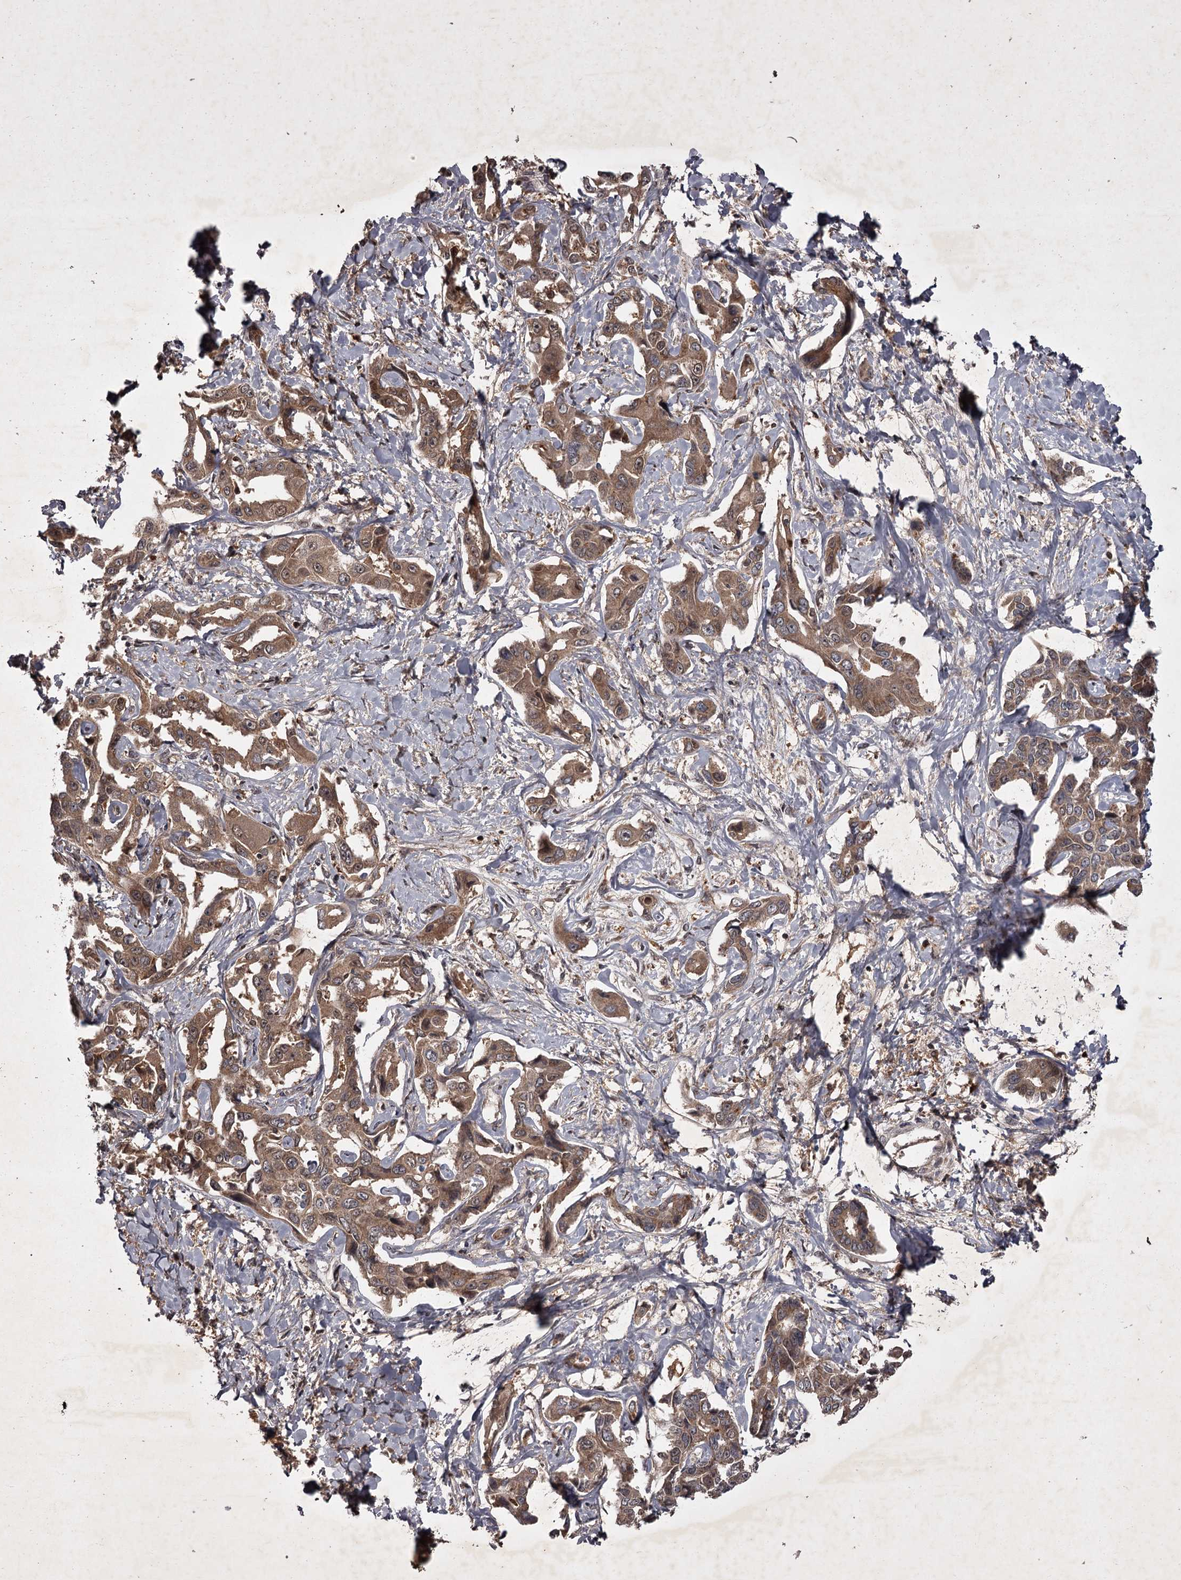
{"staining": {"intensity": "moderate", "quantity": ">75%", "location": "cytoplasmic/membranous"}, "tissue": "liver cancer", "cell_type": "Tumor cells", "image_type": "cancer", "snomed": [{"axis": "morphology", "description": "Cholangiocarcinoma"}, {"axis": "topography", "description": "Liver"}], "caption": "A brown stain labels moderate cytoplasmic/membranous positivity of a protein in liver cholangiocarcinoma tumor cells. Using DAB (3,3'-diaminobenzidine) (brown) and hematoxylin (blue) stains, captured at high magnification using brightfield microscopy.", "gene": "TBC1D23", "patient": {"sex": "male", "age": 59}}